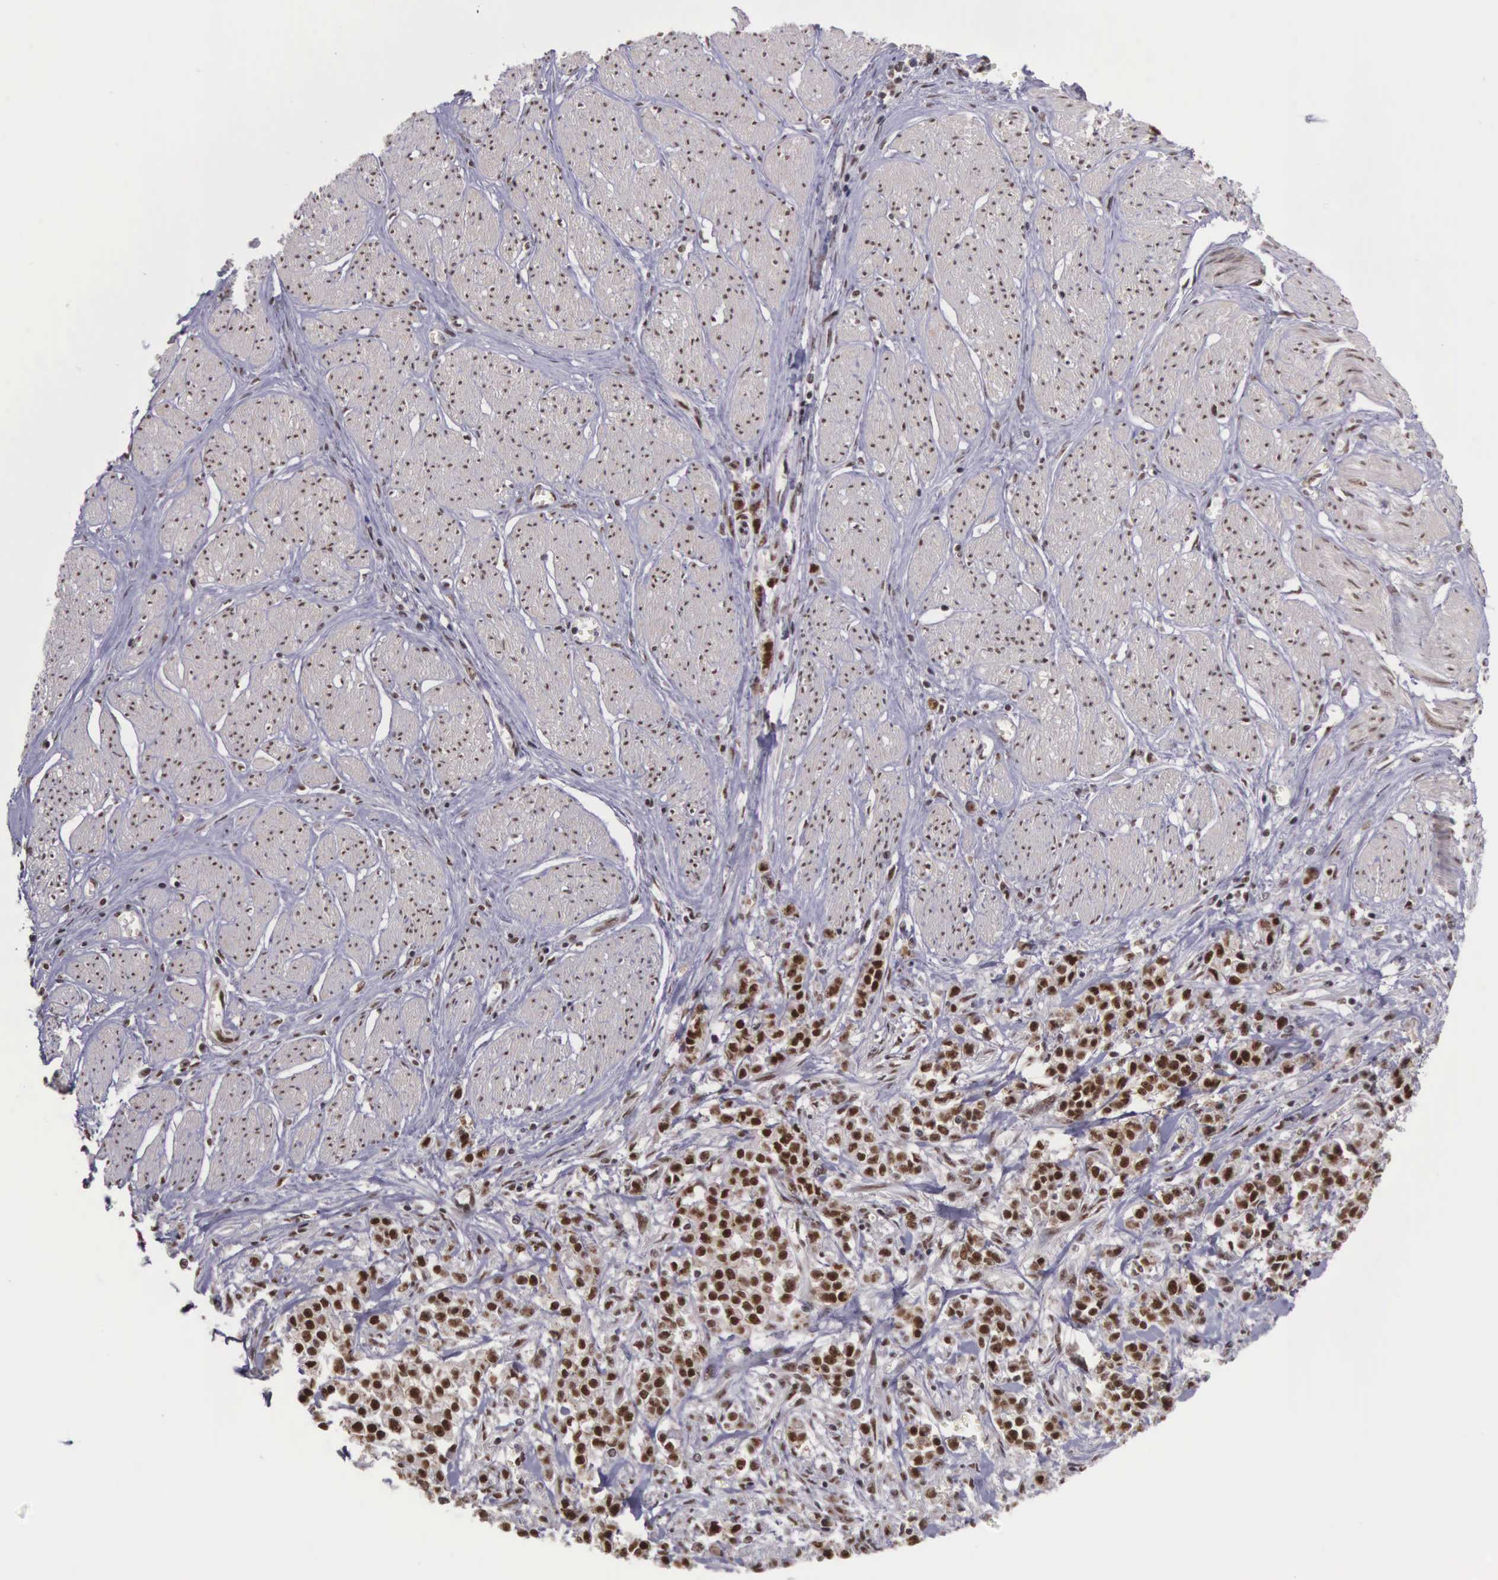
{"staining": {"intensity": "strong", "quantity": ">75%", "location": "nuclear"}, "tissue": "stomach cancer", "cell_type": "Tumor cells", "image_type": "cancer", "snomed": [{"axis": "morphology", "description": "Adenocarcinoma, NOS"}, {"axis": "topography", "description": "Stomach"}], "caption": "About >75% of tumor cells in human stomach adenocarcinoma exhibit strong nuclear protein expression as visualized by brown immunohistochemical staining.", "gene": "POLR2F", "patient": {"sex": "male", "age": 72}}